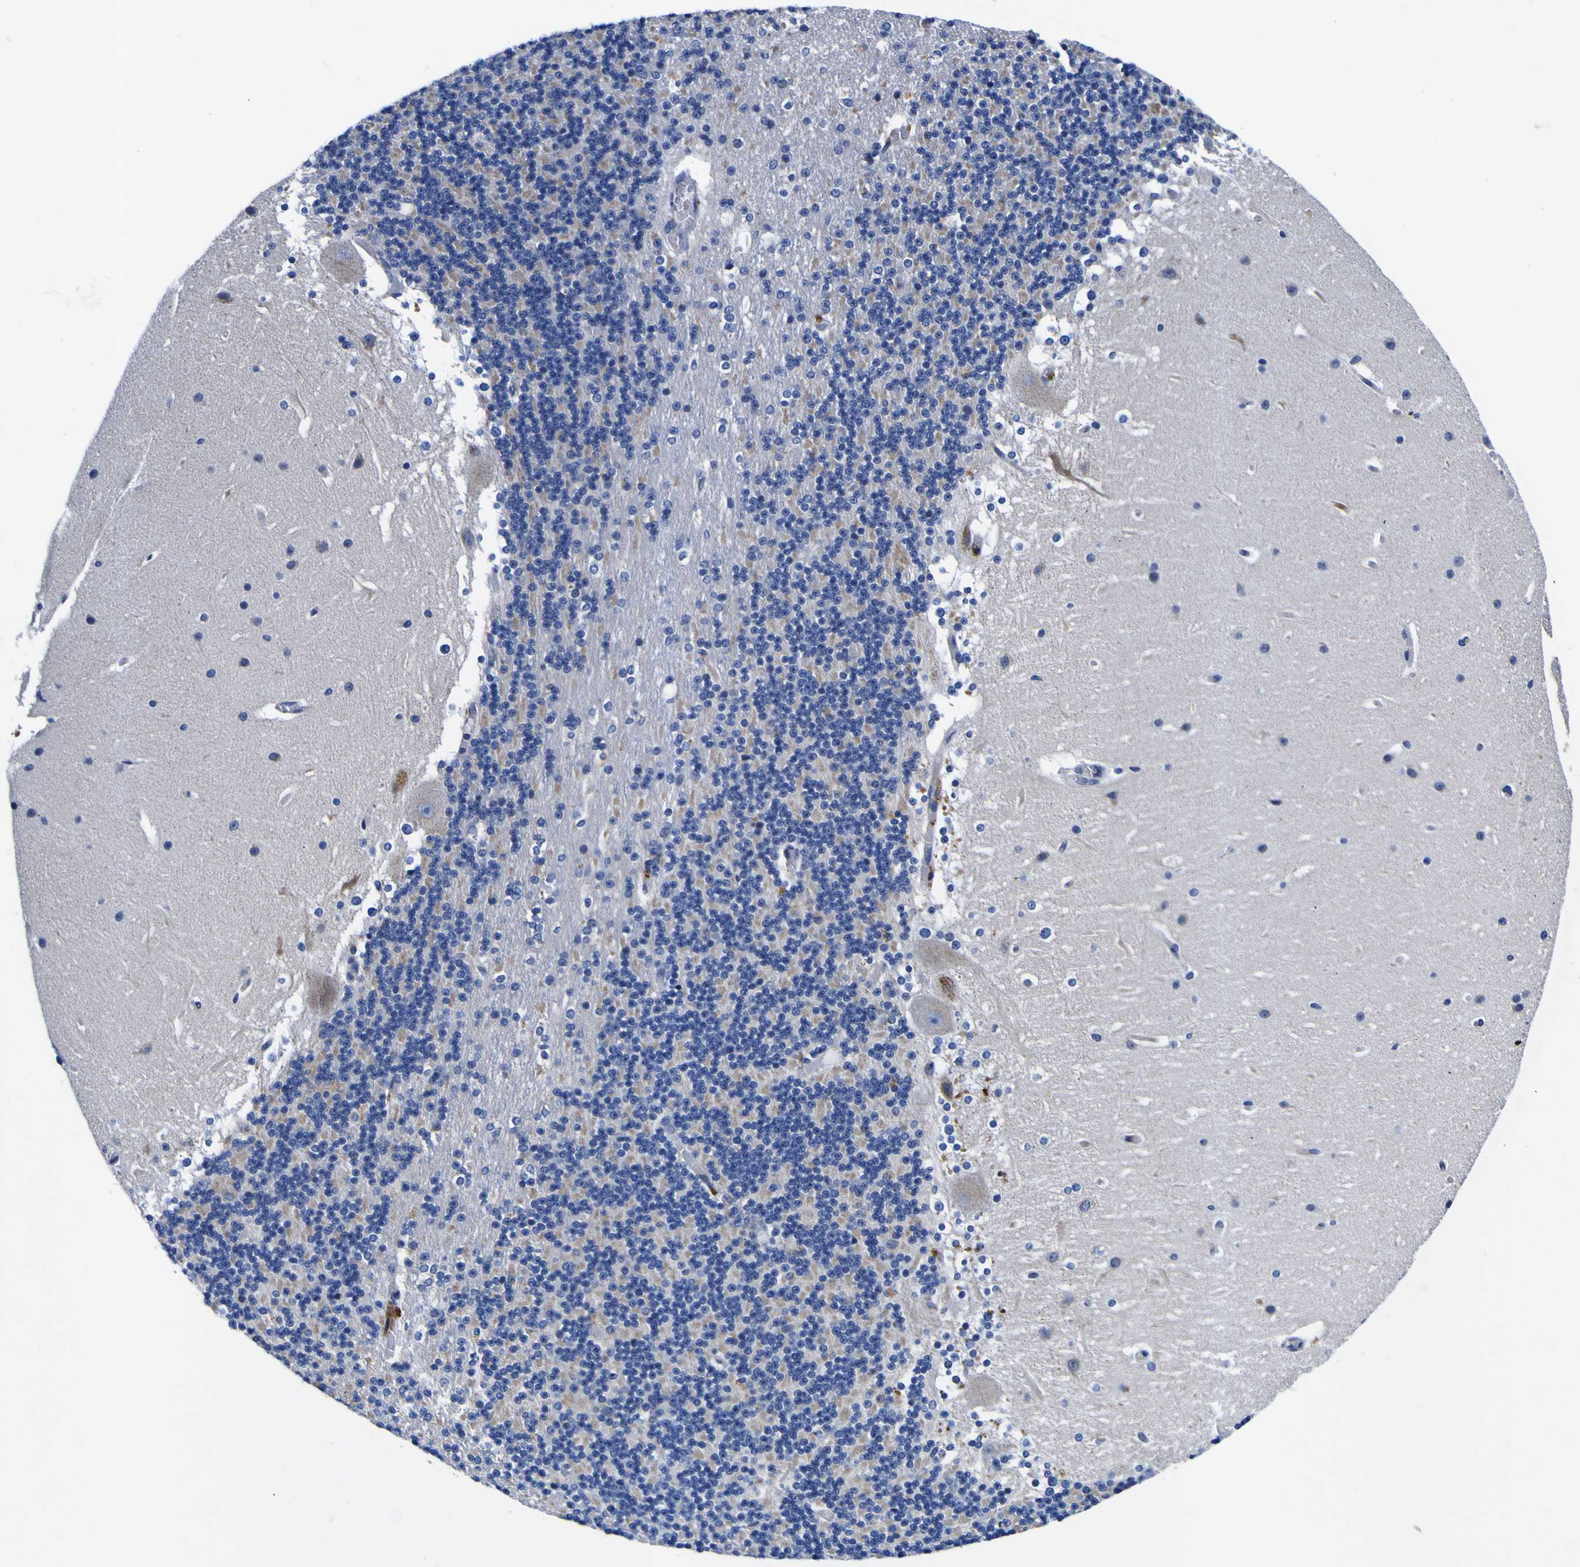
{"staining": {"intensity": "negative", "quantity": "none", "location": "none"}, "tissue": "cerebellum", "cell_type": "Cells in granular layer", "image_type": "normal", "snomed": [{"axis": "morphology", "description": "Normal tissue, NOS"}, {"axis": "topography", "description": "Cerebellum"}], "caption": "A high-resolution histopathology image shows IHC staining of normal cerebellum, which displays no significant staining in cells in granular layer. (DAB (3,3'-diaminobenzidine) immunohistochemistry (IHC) with hematoxylin counter stain).", "gene": "VASN", "patient": {"sex": "female", "age": 19}}